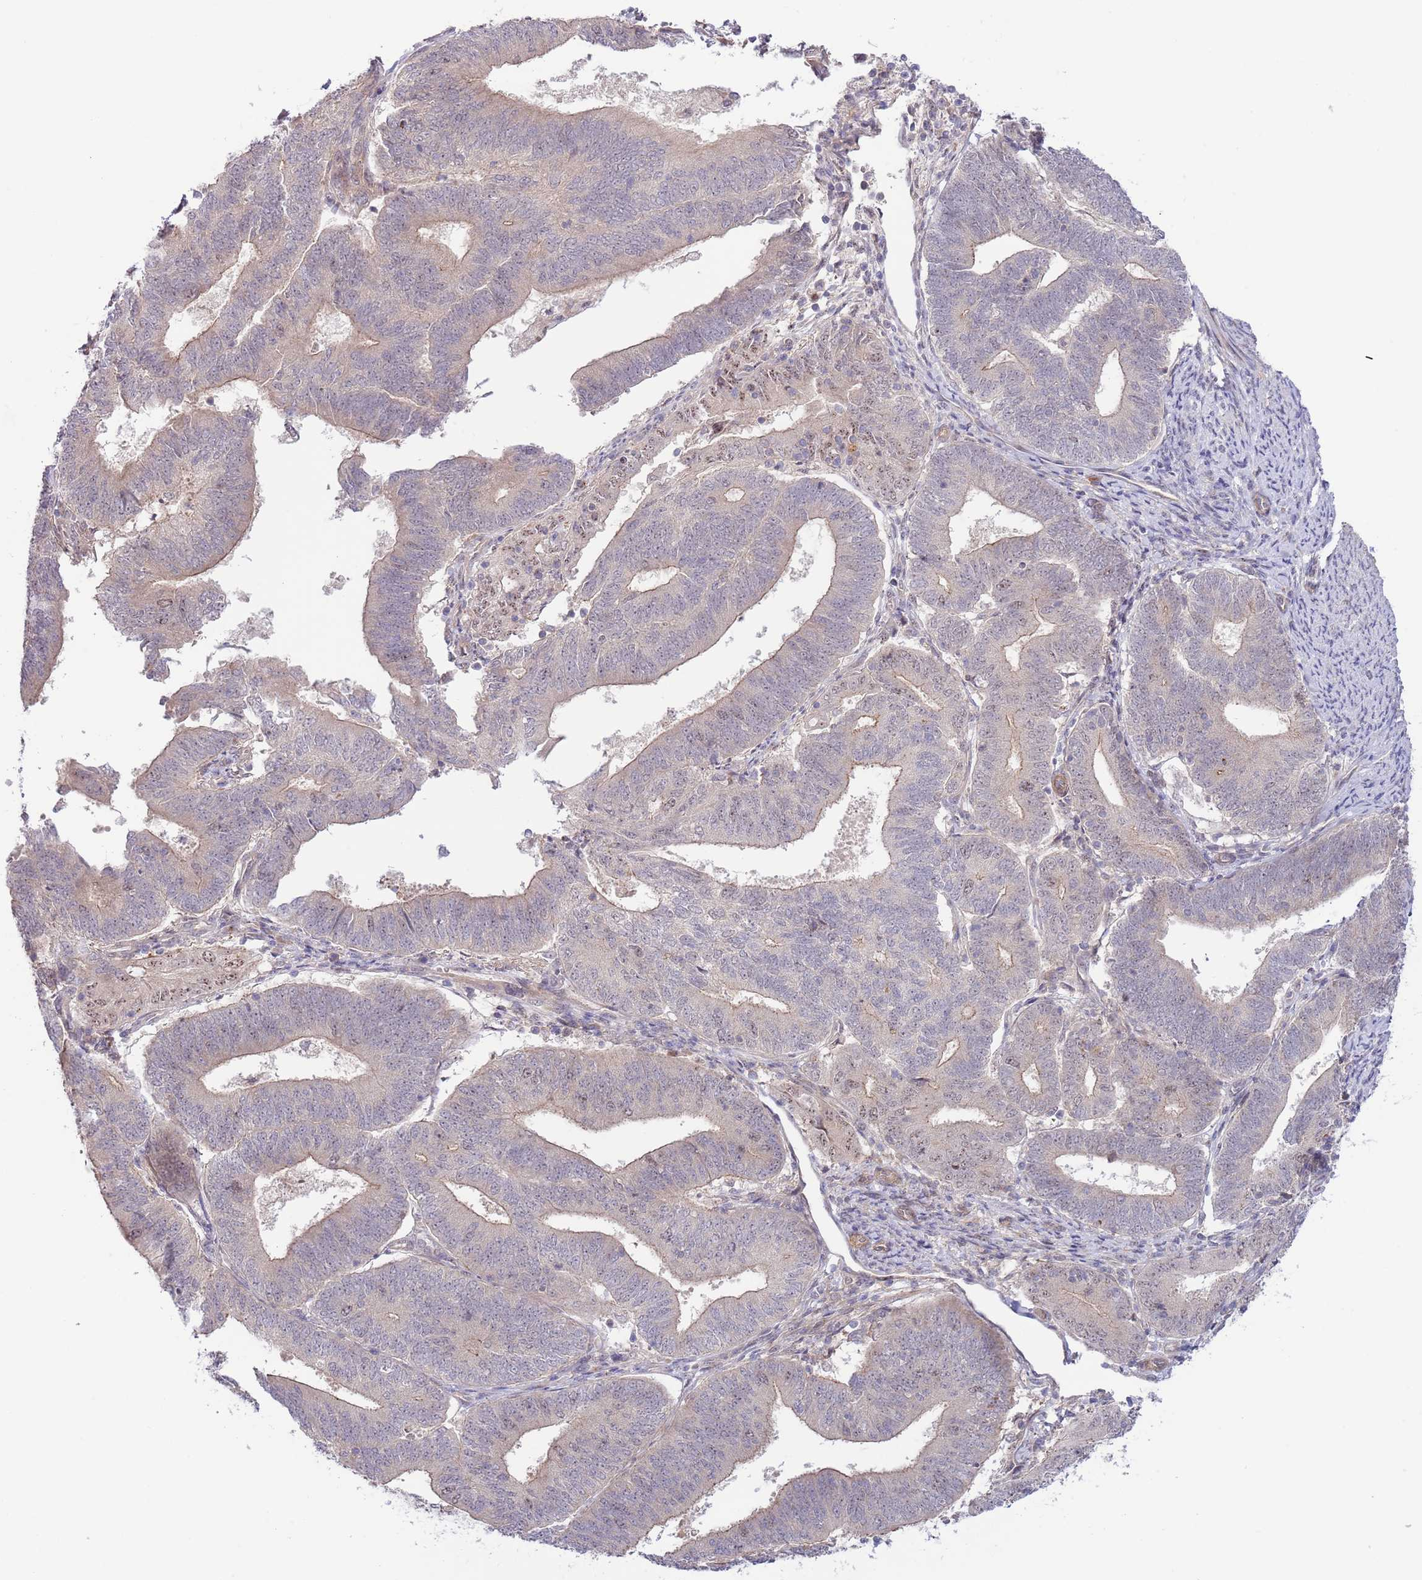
{"staining": {"intensity": "weak", "quantity": "<25%", "location": "nuclear"}, "tissue": "endometrial cancer", "cell_type": "Tumor cells", "image_type": "cancer", "snomed": [{"axis": "morphology", "description": "Adenocarcinoma, NOS"}, {"axis": "topography", "description": "Endometrium"}], "caption": "IHC of adenocarcinoma (endometrial) demonstrates no expression in tumor cells.", "gene": "PRR16", "patient": {"sex": "female", "age": 70}}